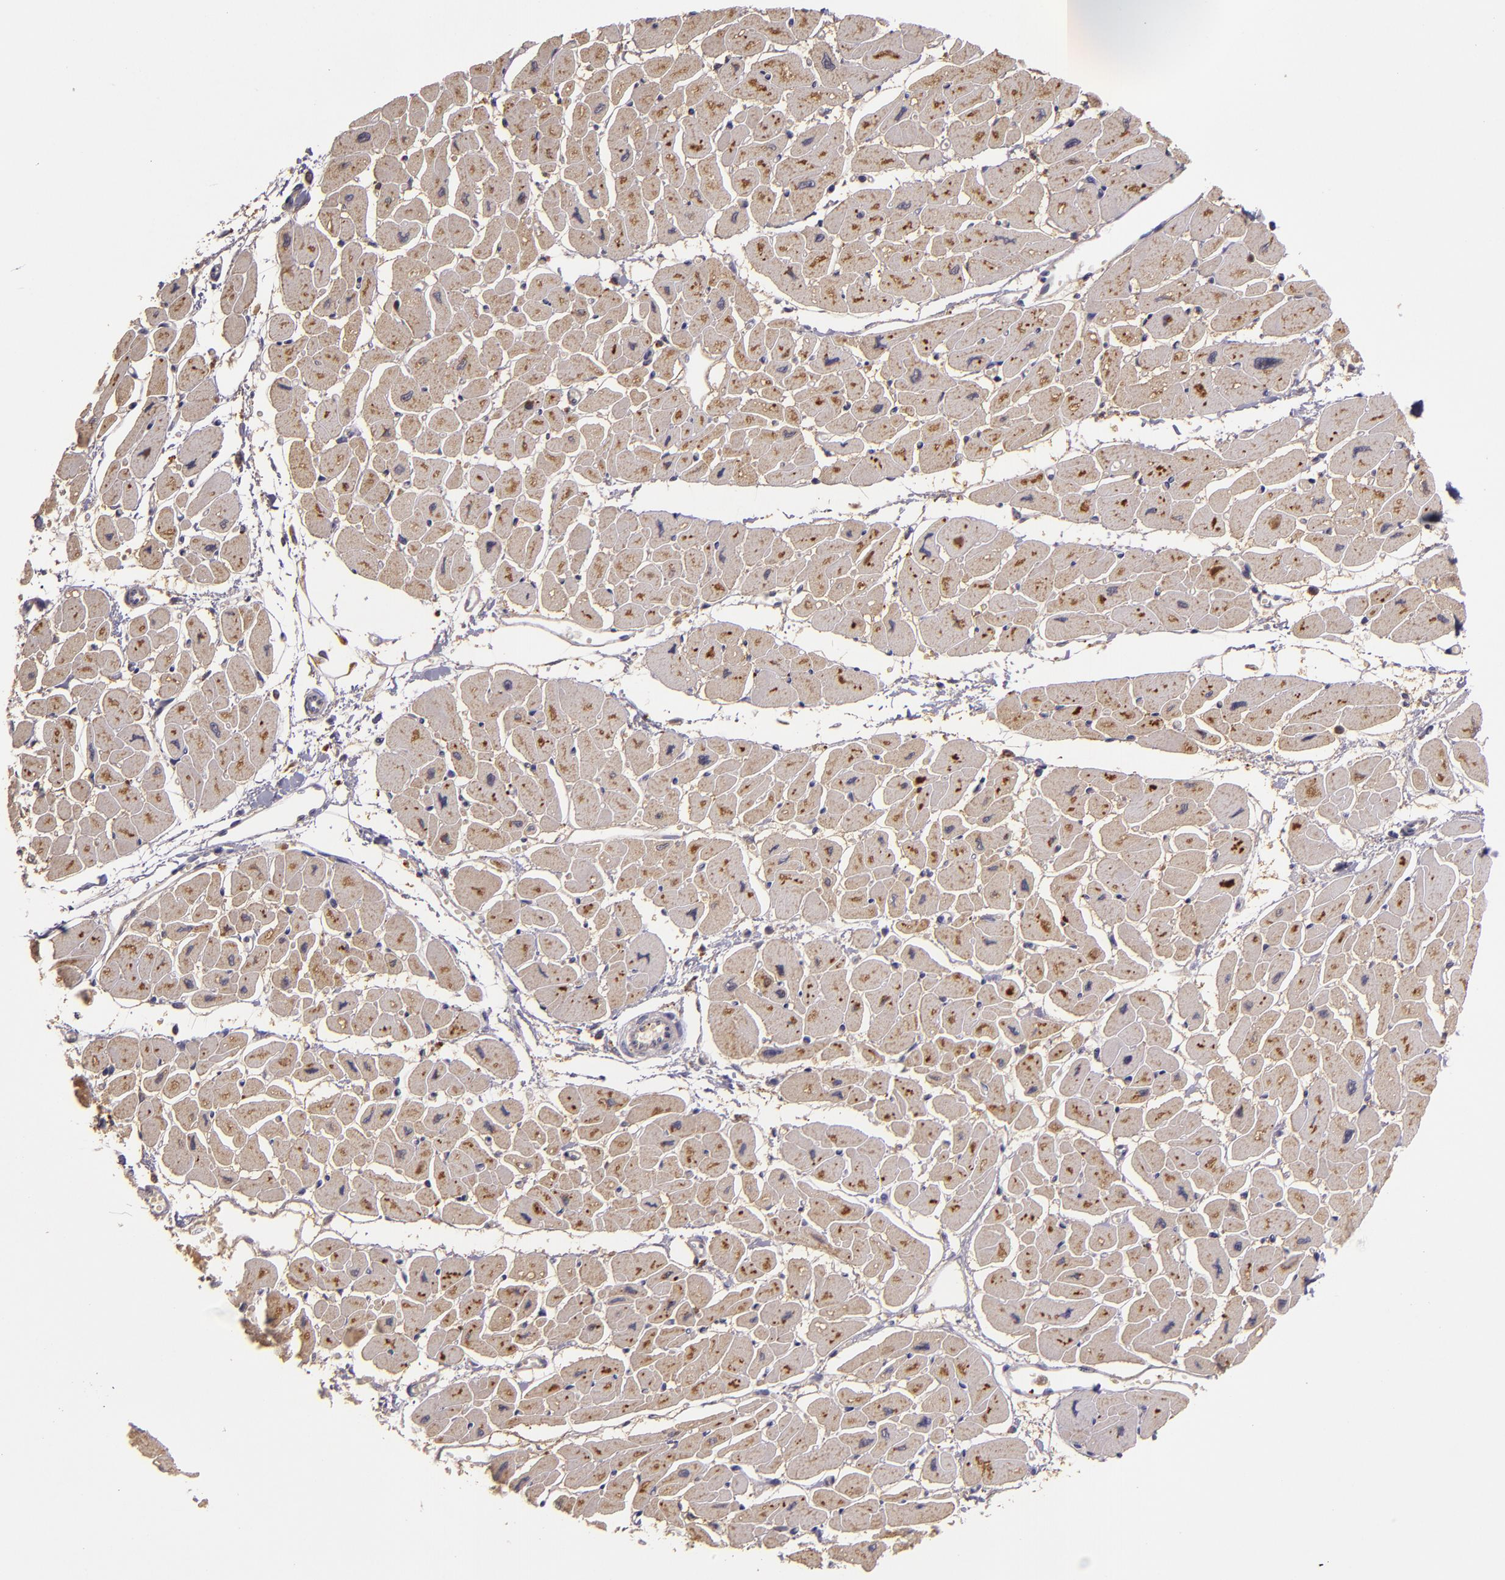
{"staining": {"intensity": "weak", "quantity": ">75%", "location": "cytoplasmic/membranous"}, "tissue": "heart muscle", "cell_type": "Cardiomyocytes", "image_type": "normal", "snomed": [{"axis": "morphology", "description": "Normal tissue, NOS"}, {"axis": "topography", "description": "Heart"}], "caption": "Immunohistochemical staining of unremarkable human heart muscle demonstrates low levels of weak cytoplasmic/membranous positivity in about >75% of cardiomyocytes.", "gene": "FHIT", "patient": {"sex": "female", "age": 54}}